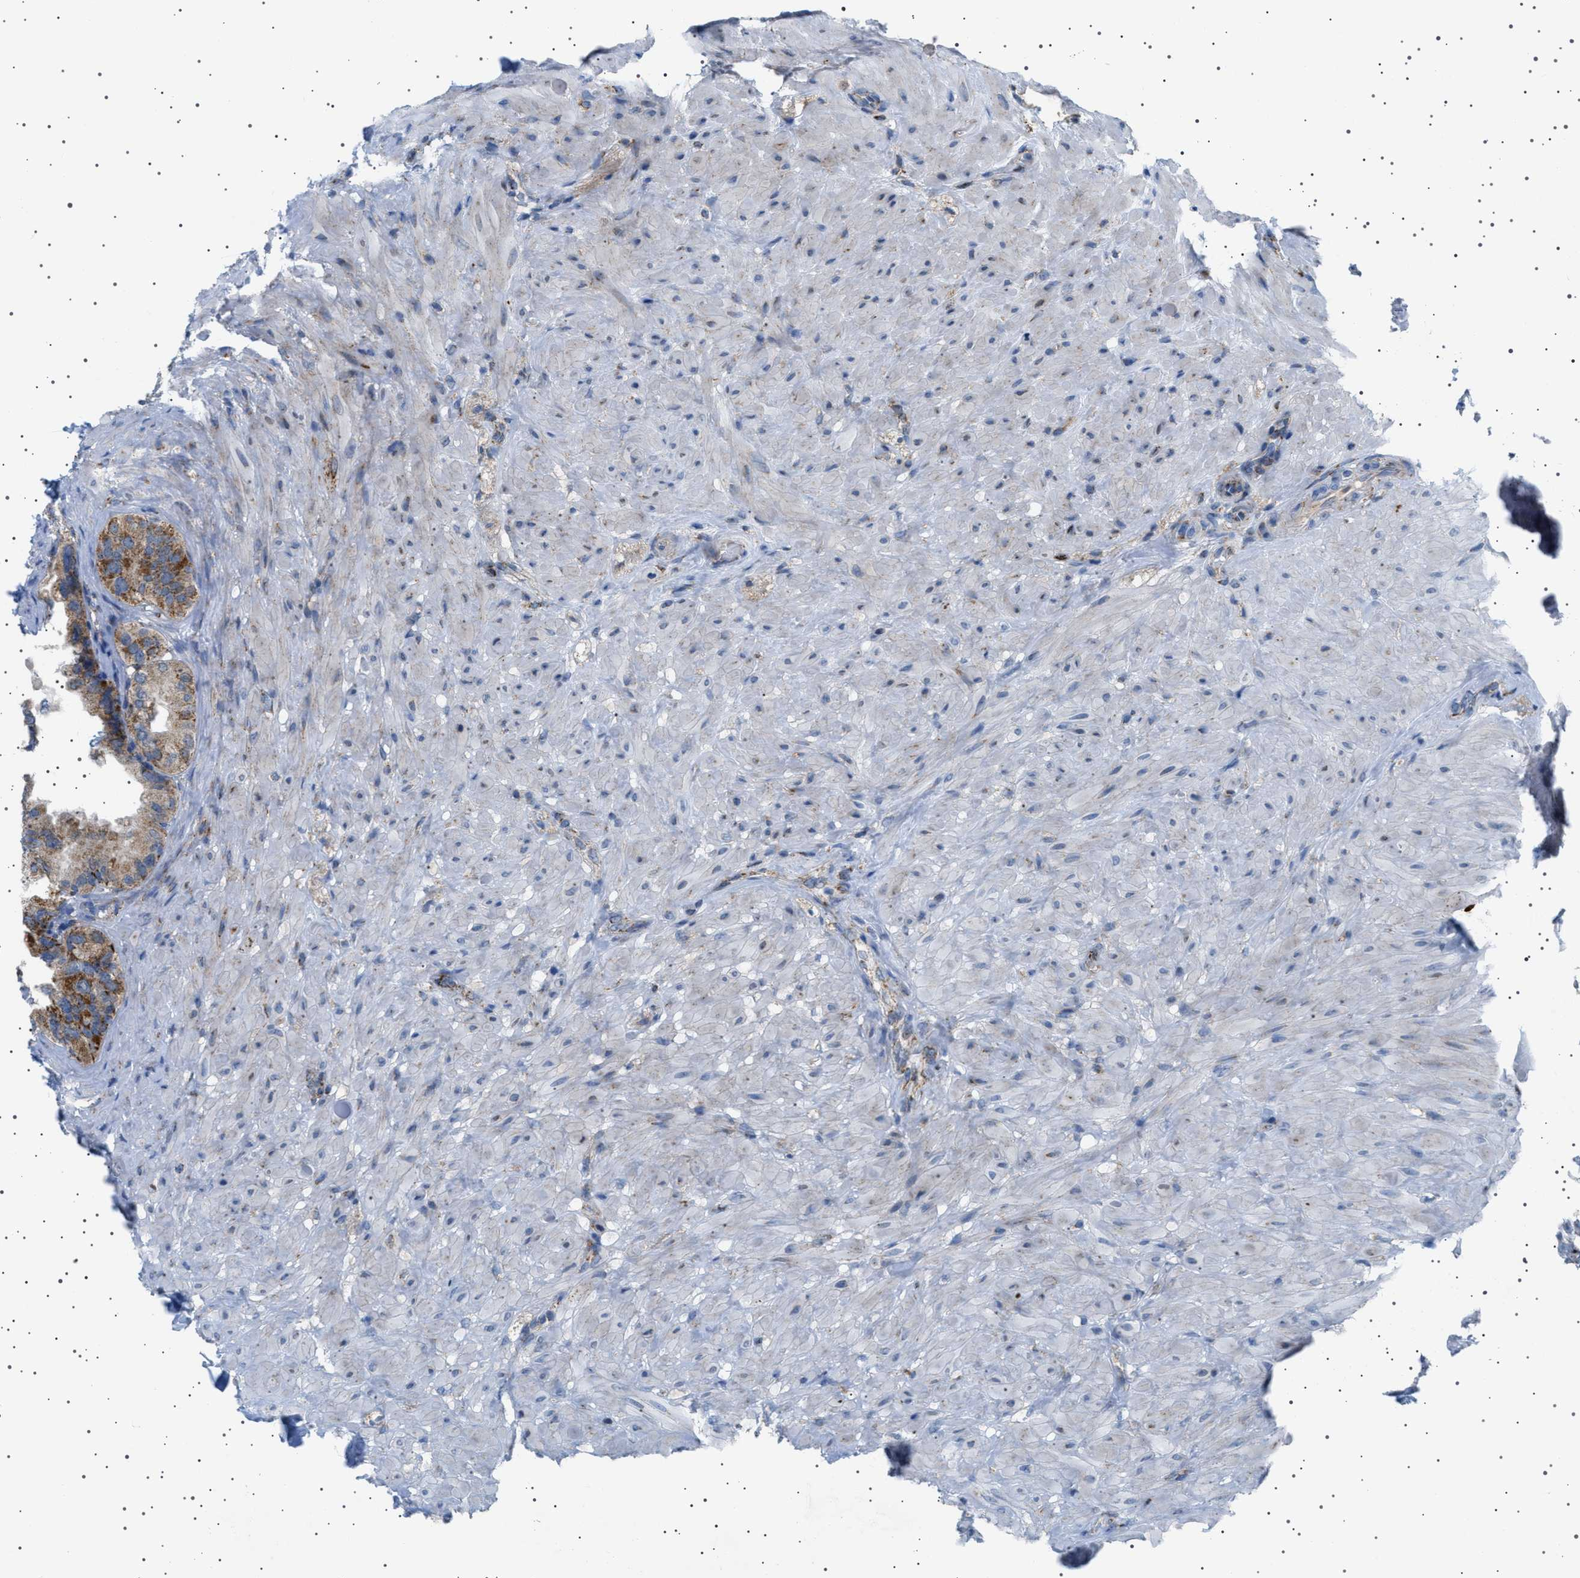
{"staining": {"intensity": "moderate", "quantity": ">75%", "location": "cytoplasmic/membranous"}, "tissue": "seminal vesicle", "cell_type": "Glandular cells", "image_type": "normal", "snomed": [{"axis": "morphology", "description": "Normal tissue, NOS"}, {"axis": "topography", "description": "Seminal veicle"}], "caption": "Moderate cytoplasmic/membranous staining for a protein is present in approximately >75% of glandular cells of normal seminal vesicle using immunohistochemistry (IHC).", "gene": "UBXN8", "patient": {"sex": "male", "age": 68}}